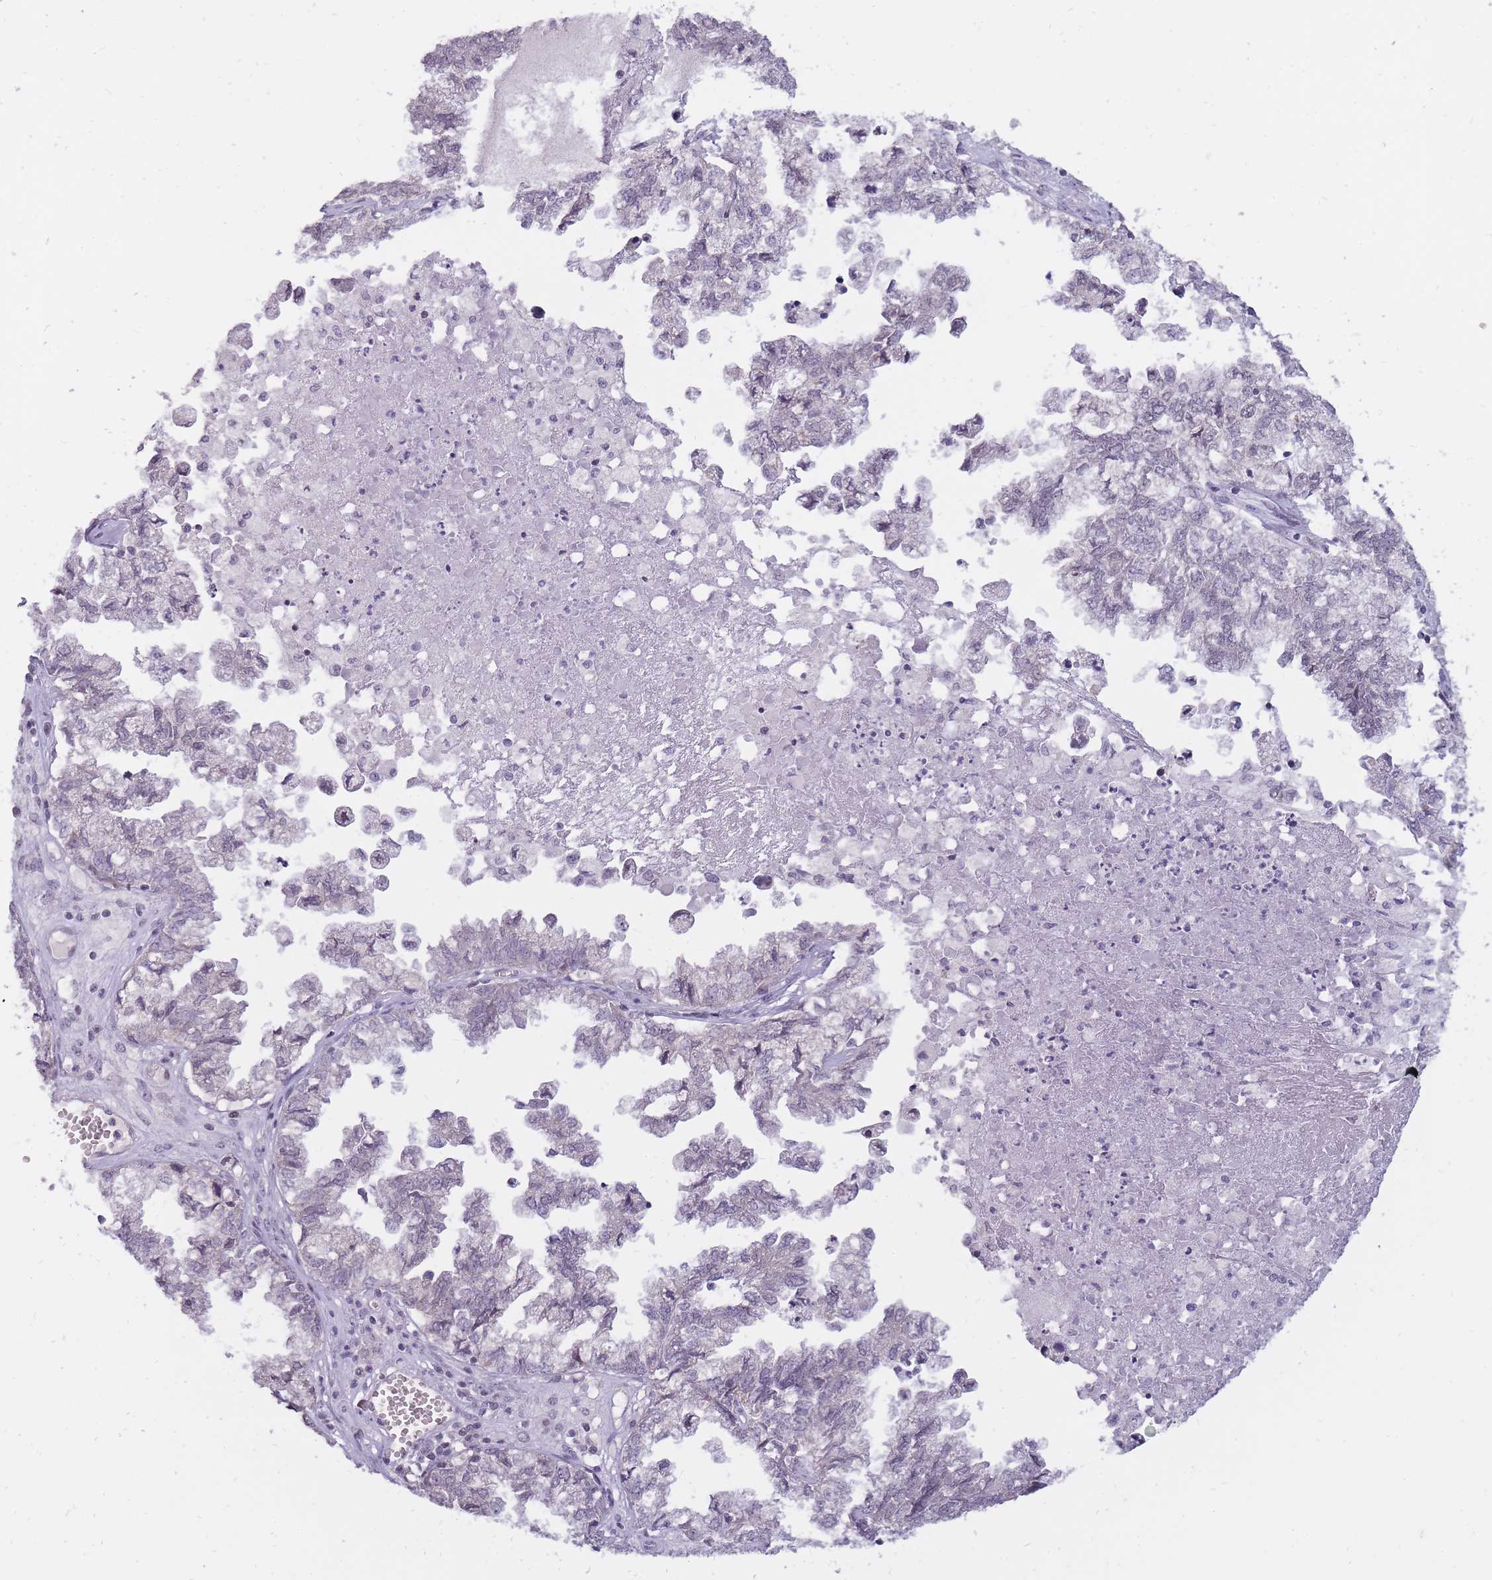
{"staining": {"intensity": "weak", "quantity": "<25%", "location": "nuclear"}, "tissue": "ovarian cancer", "cell_type": "Tumor cells", "image_type": "cancer", "snomed": [{"axis": "morphology", "description": "Cystadenocarcinoma, mucinous, NOS"}, {"axis": "topography", "description": "Ovary"}], "caption": "IHC of human mucinous cystadenocarcinoma (ovarian) reveals no expression in tumor cells. Brightfield microscopy of IHC stained with DAB (3,3'-diaminobenzidine) (brown) and hematoxylin (blue), captured at high magnification.", "gene": "POMZP3", "patient": {"sex": "female", "age": 72}}